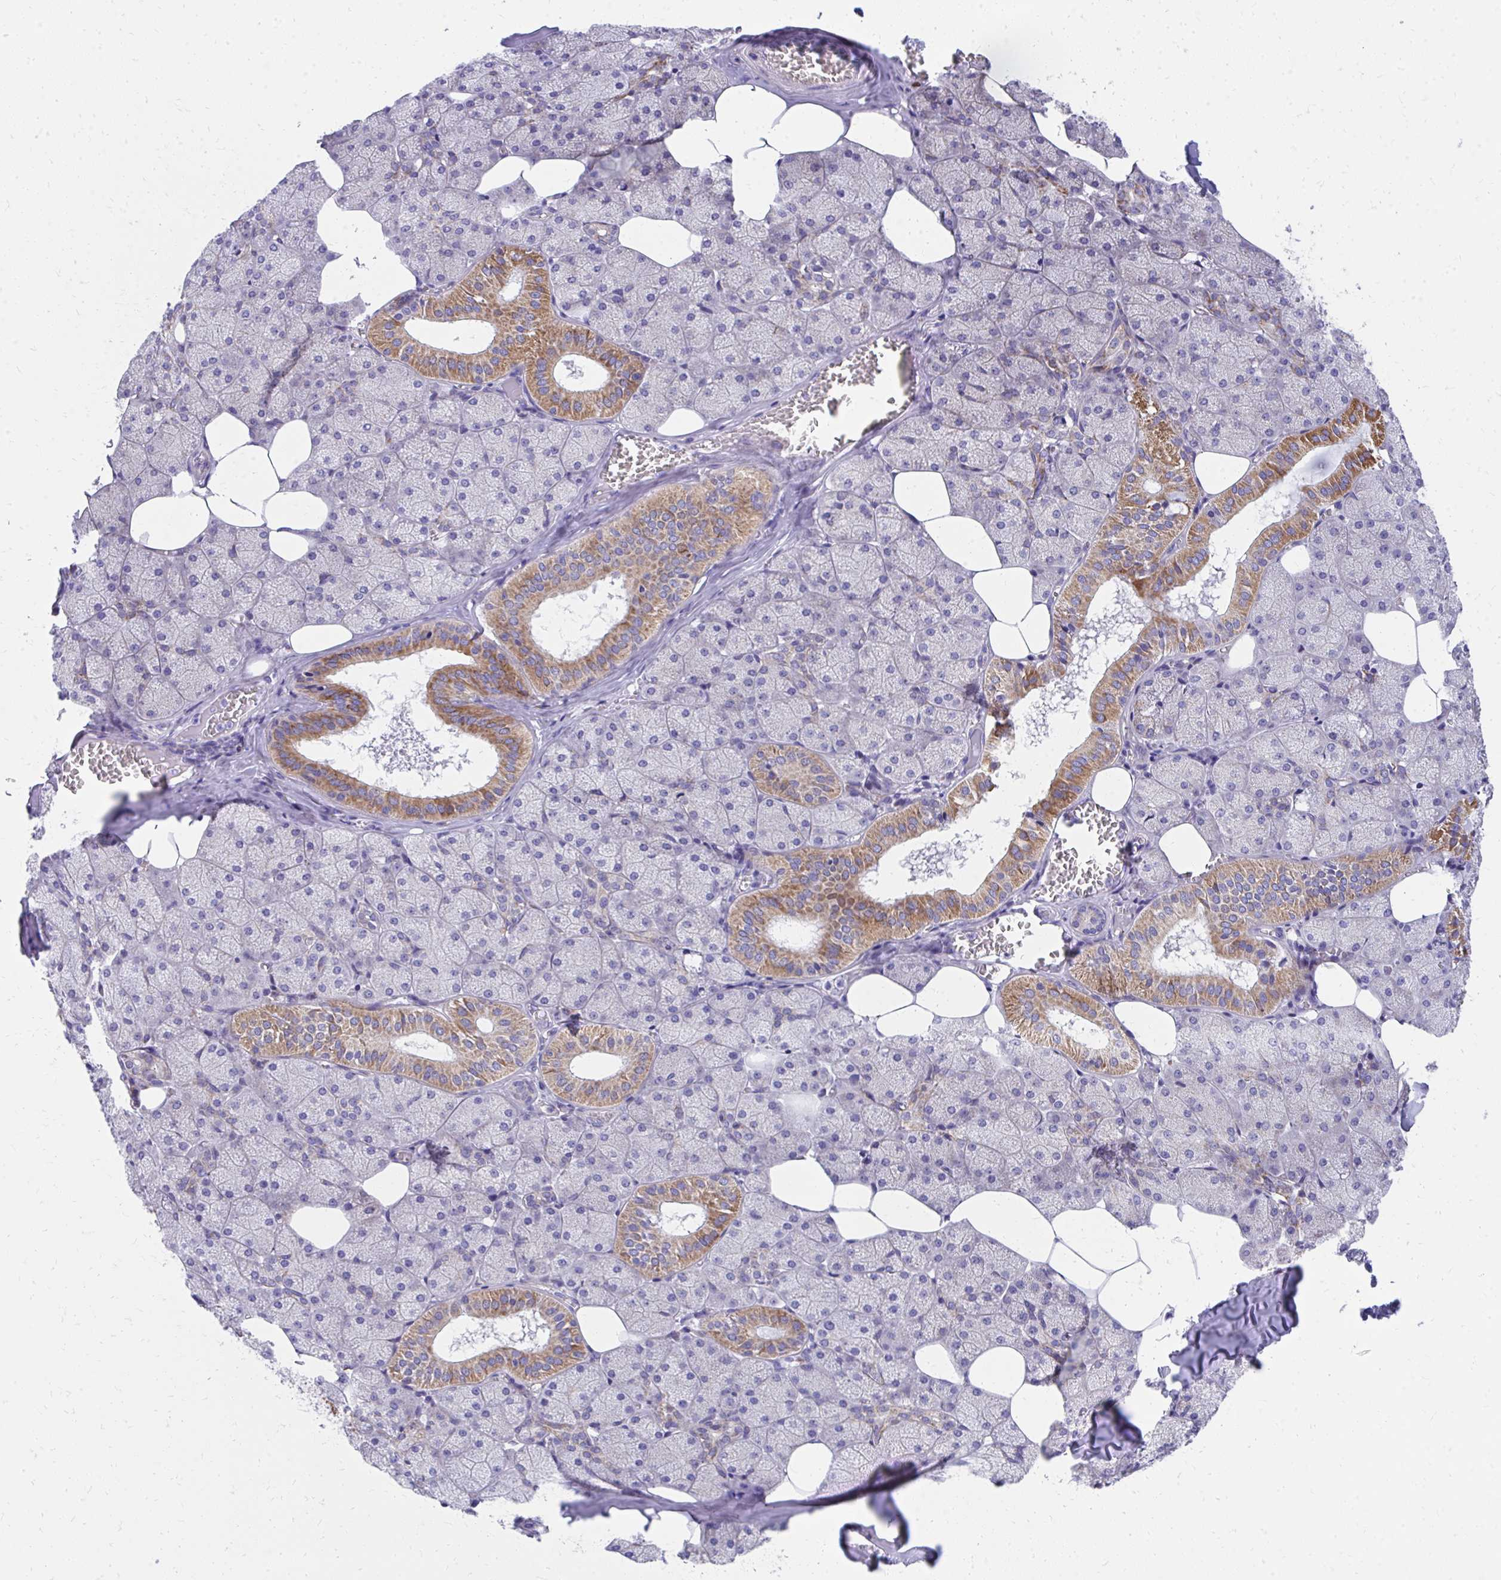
{"staining": {"intensity": "strong", "quantity": "25%-75%", "location": "cytoplasmic/membranous"}, "tissue": "salivary gland", "cell_type": "Glandular cells", "image_type": "normal", "snomed": [{"axis": "morphology", "description": "Normal tissue, NOS"}, {"axis": "topography", "description": "Salivary gland"}, {"axis": "topography", "description": "Peripheral nerve tissue"}], "caption": "Glandular cells display strong cytoplasmic/membranous positivity in approximately 25%-75% of cells in unremarkable salivary gland.", "gene": "IL37", "patient": {"sex": "male", "age": 38}}